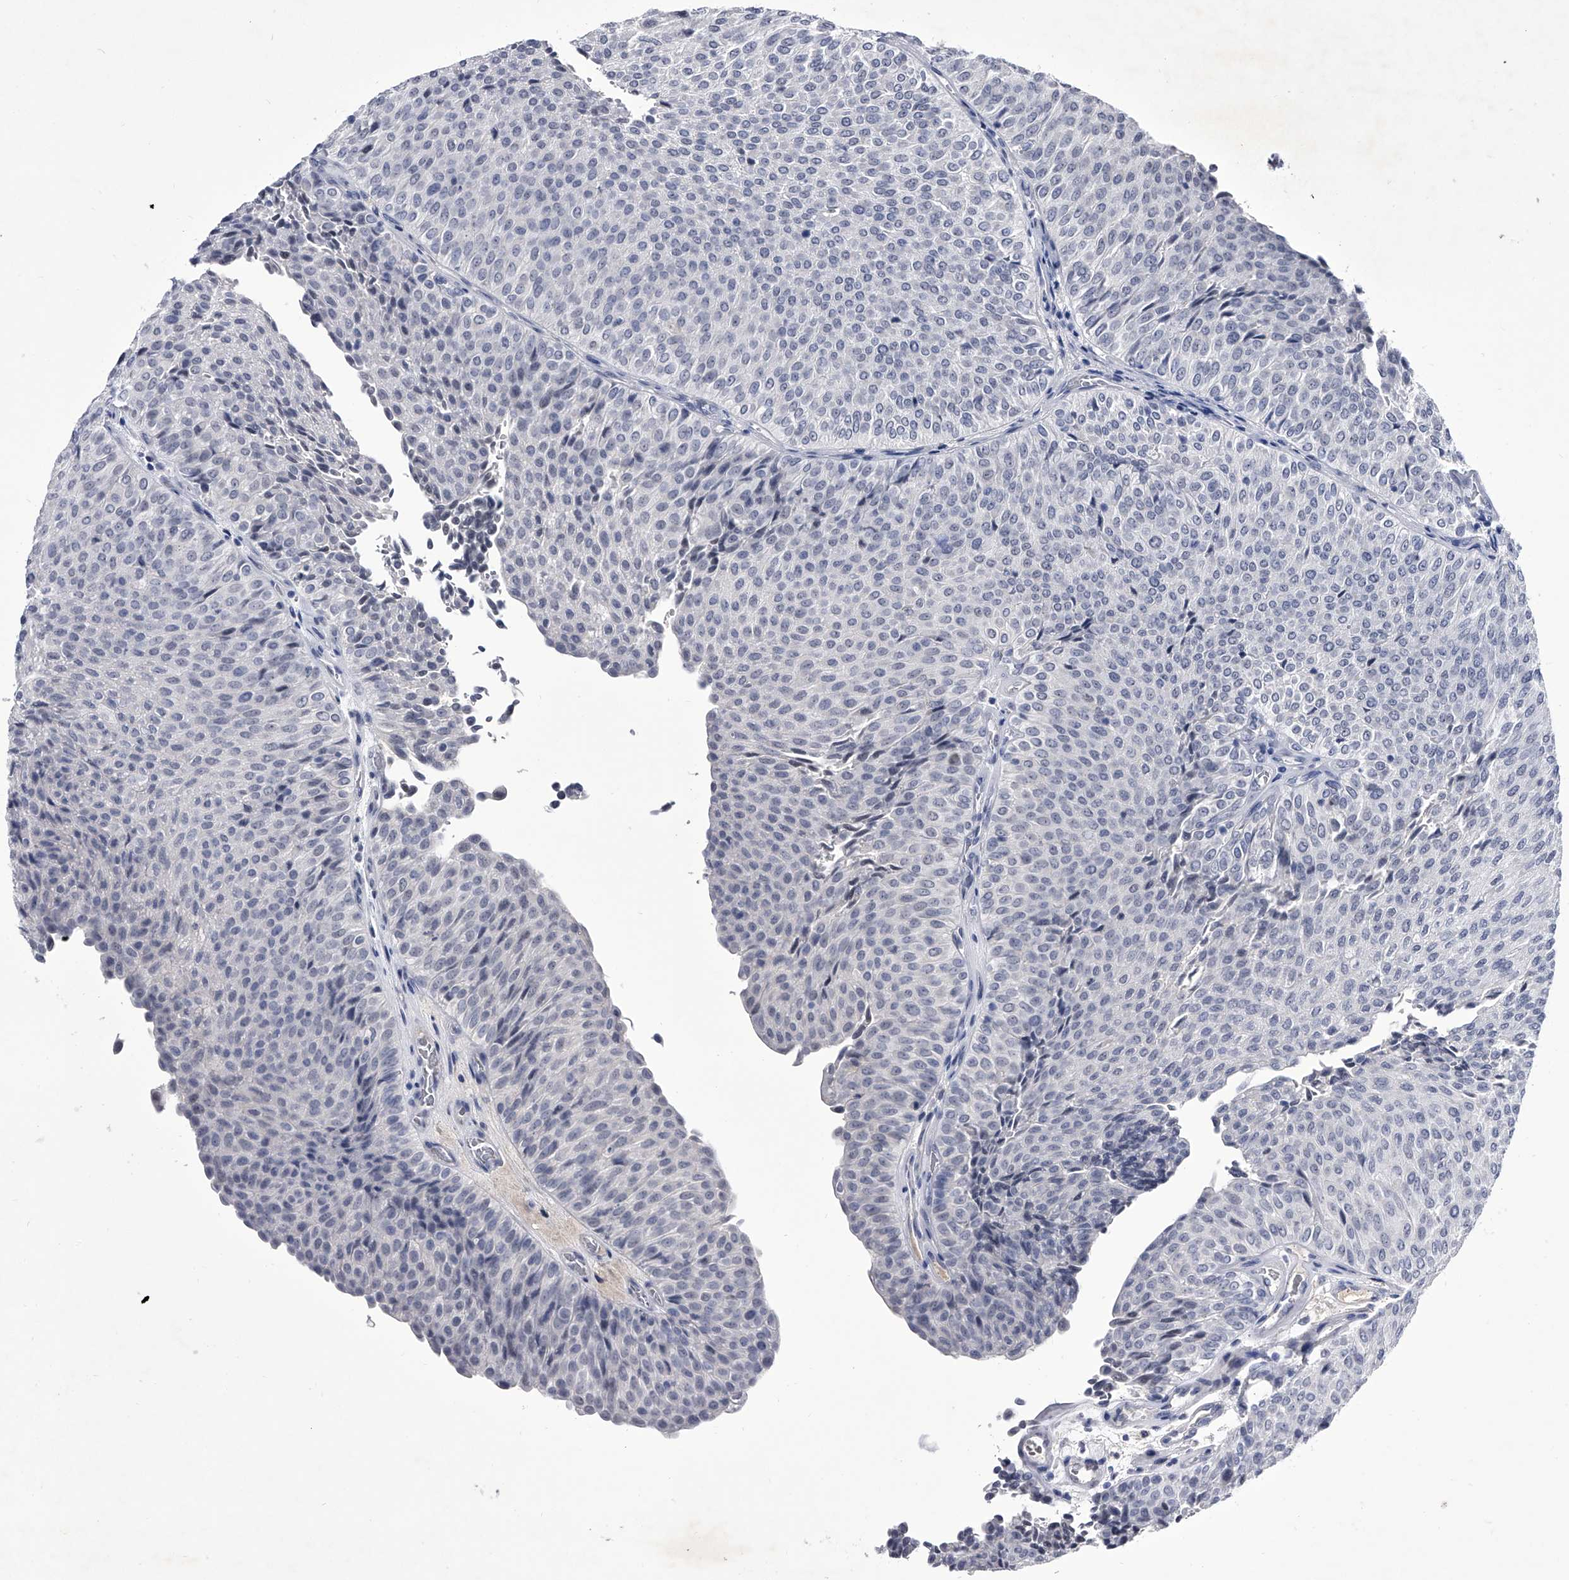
{"staining": {"intensity": "negative", "quantity": "none", "location": "none"}, "tissue": "urothelial cancer", "cell_type": "Tumor cells", "image_type": "cancer", "snomed": [{"axis": "morphology", "description": "Urothelial carcinoma, Low grade"}, {"axis": "topography", "description": "Urinary bladder"}], "caption": "This image is of urothelial cancer stained with IHC to label a protein in brown with the nuclei are counter-stained blue. There is no staining in tumor cells.", "gene": "CRISP2", "patient": {"sex": "male", "age": 78}}